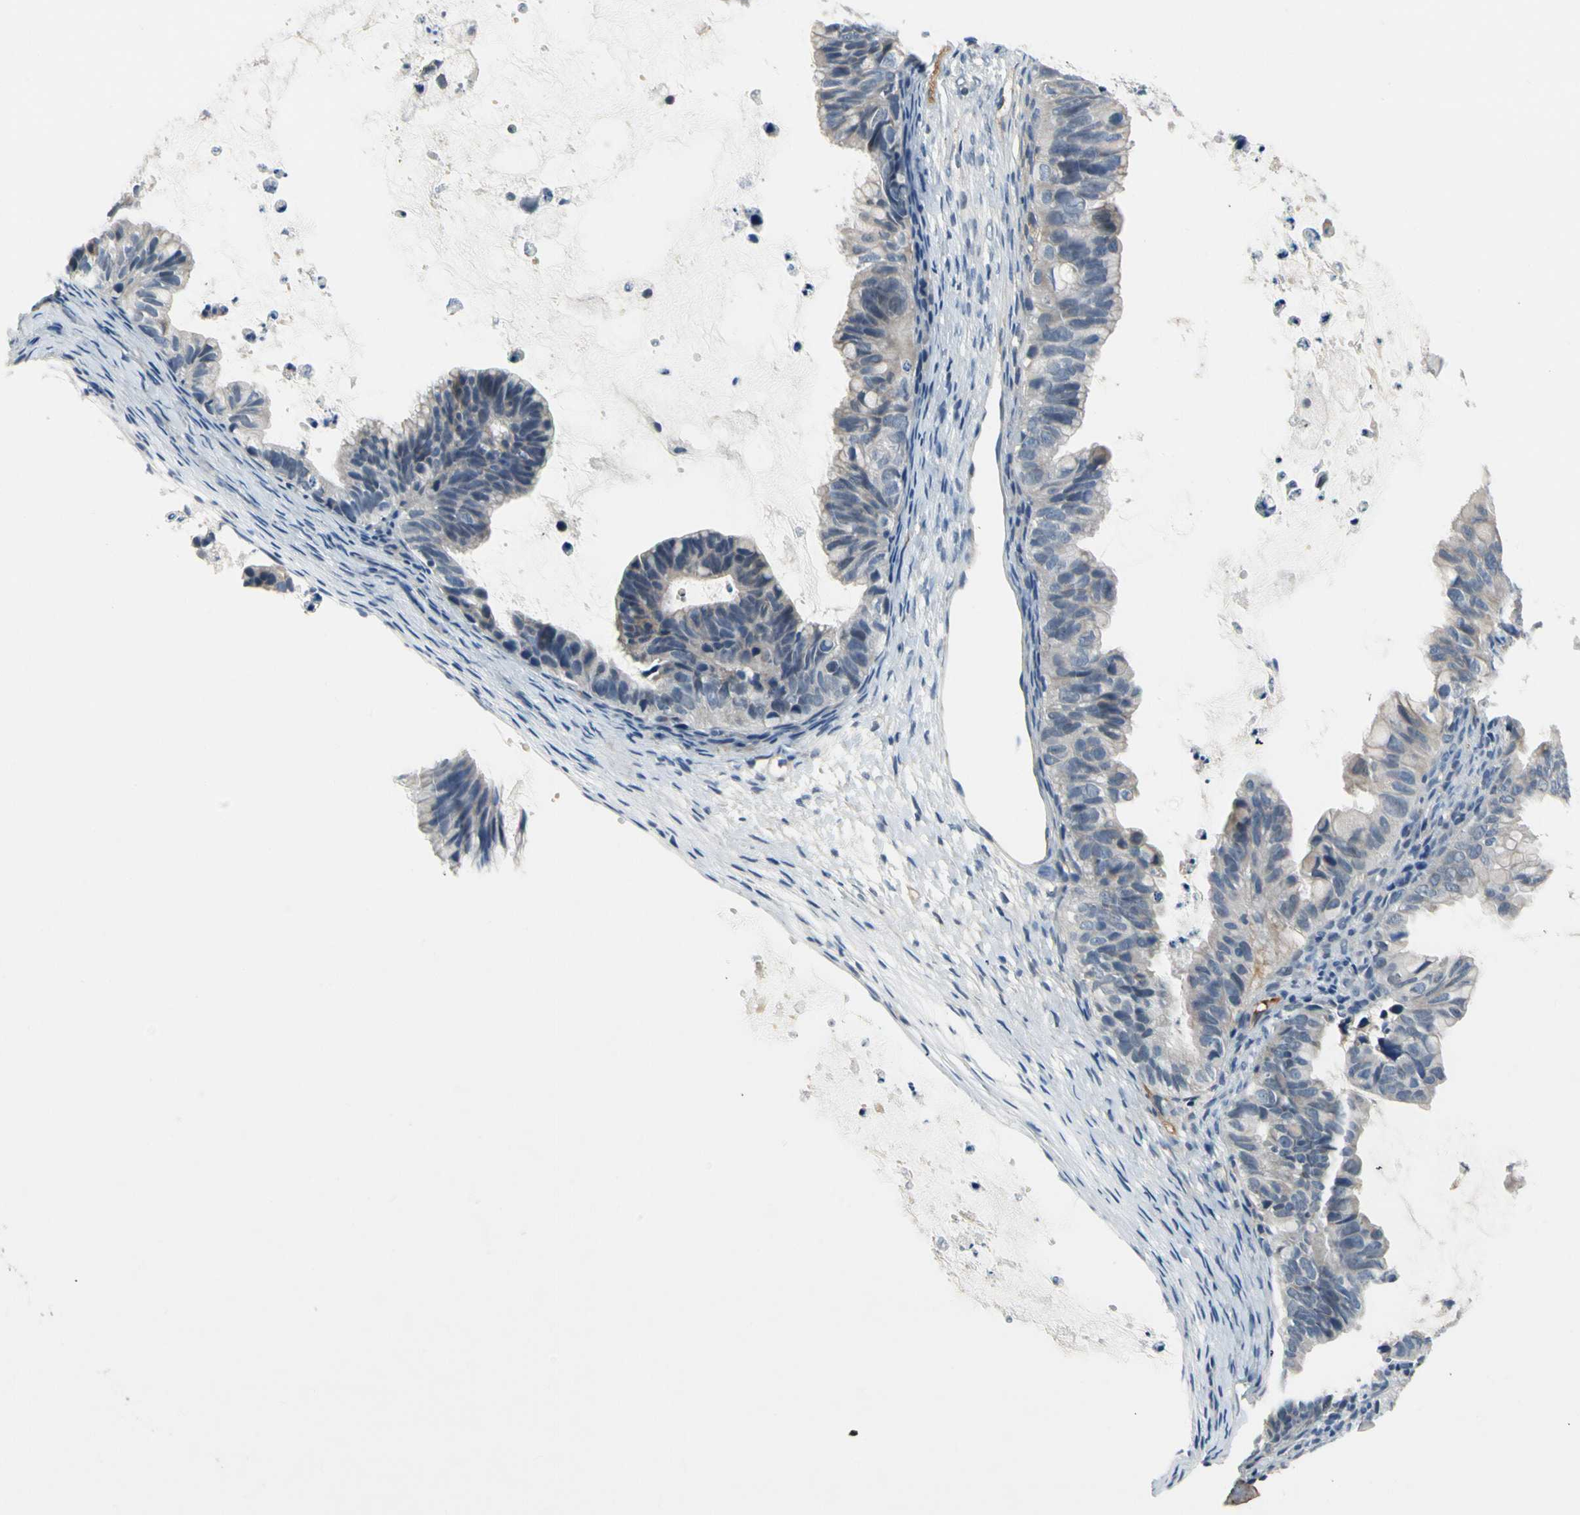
{"staining": {"intensity": "negative", "quantity": "none", "location": "none"}, "tissue": "ovarian cancer", "cell_type": "Tumor cells", "image_type": "cancer", "snomed": [{"axis": "morphology", "description": "Cystadenocarcinoma, mucinous, NOS"}, {"axis": "topography", "description": "Ovary"}], "caption": "An immunohistochemistry photomicrograph of mucinous cystadenocarcinoma (ovarian) is shown. There is no staining in tumor cells of mucinous cystadenocarcinoma (ovarian).", "gene": "CNDP1", "patient": {"sex": "female", "age": 36}}